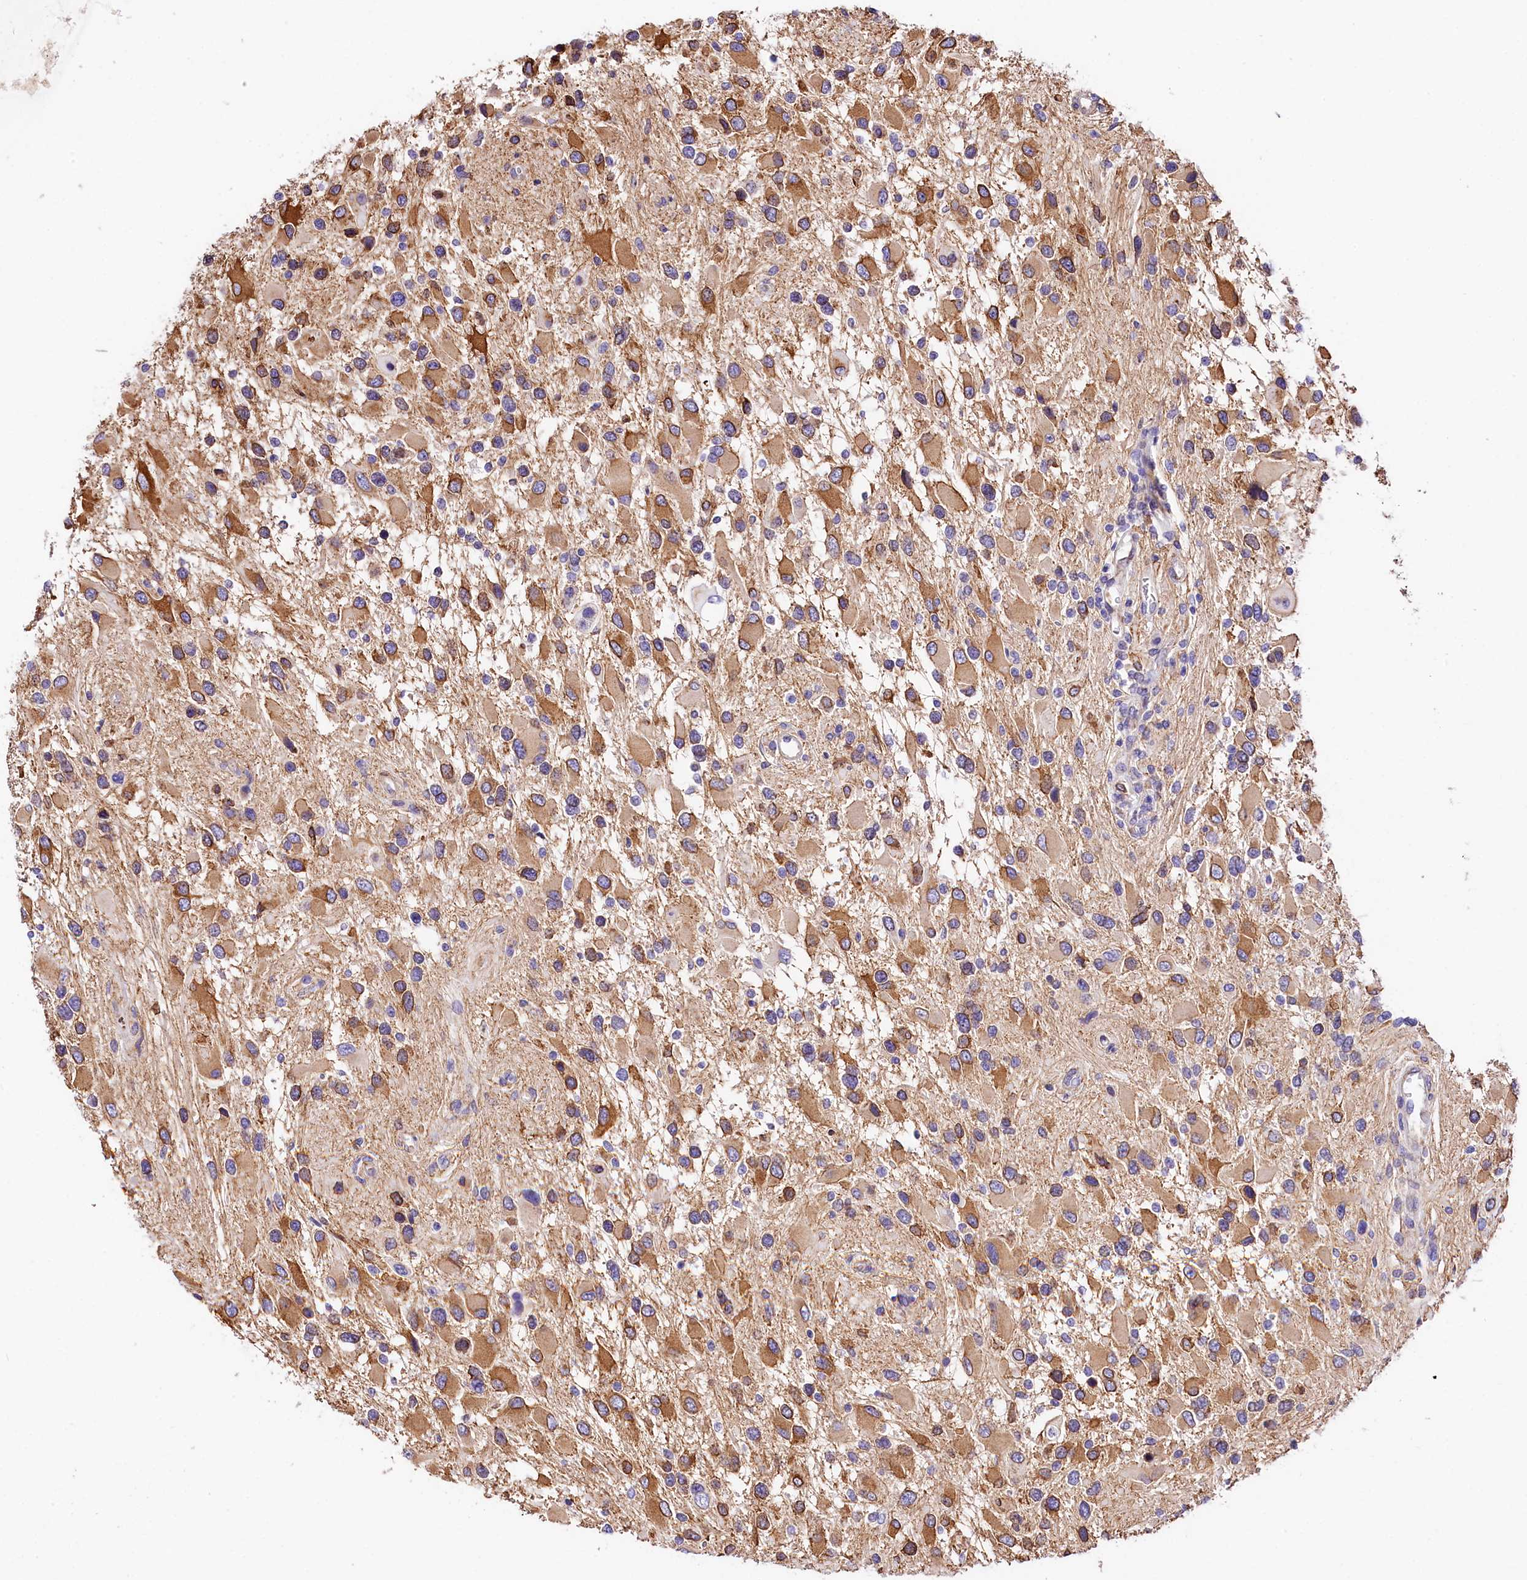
{"staining": {"intensity": "moderate", "quantity": "25%-75%", "location": "cytoplasmic/membranous"}, "tissue": "glioma", "cell_type": "Tumor cells", "image_type": "cancer", "snomed": [{"axis": "morphology", "description": "Glioma, malignant, High grade"}, {"axis": "topography", "description": "Brain"}], "caption": "Immunohistochemistry image of neoplastic tissue: glioma stained using immunohistochemistry (IHC) demonstrates medium levels of moderate protein expression localized specifically in the cytoplasmic/membranous of tumor cells, appearing as a cytoplasmic/membranous brown color.", "gene": "ITGA1", "patient": {"sex": "male", "age": 53}}